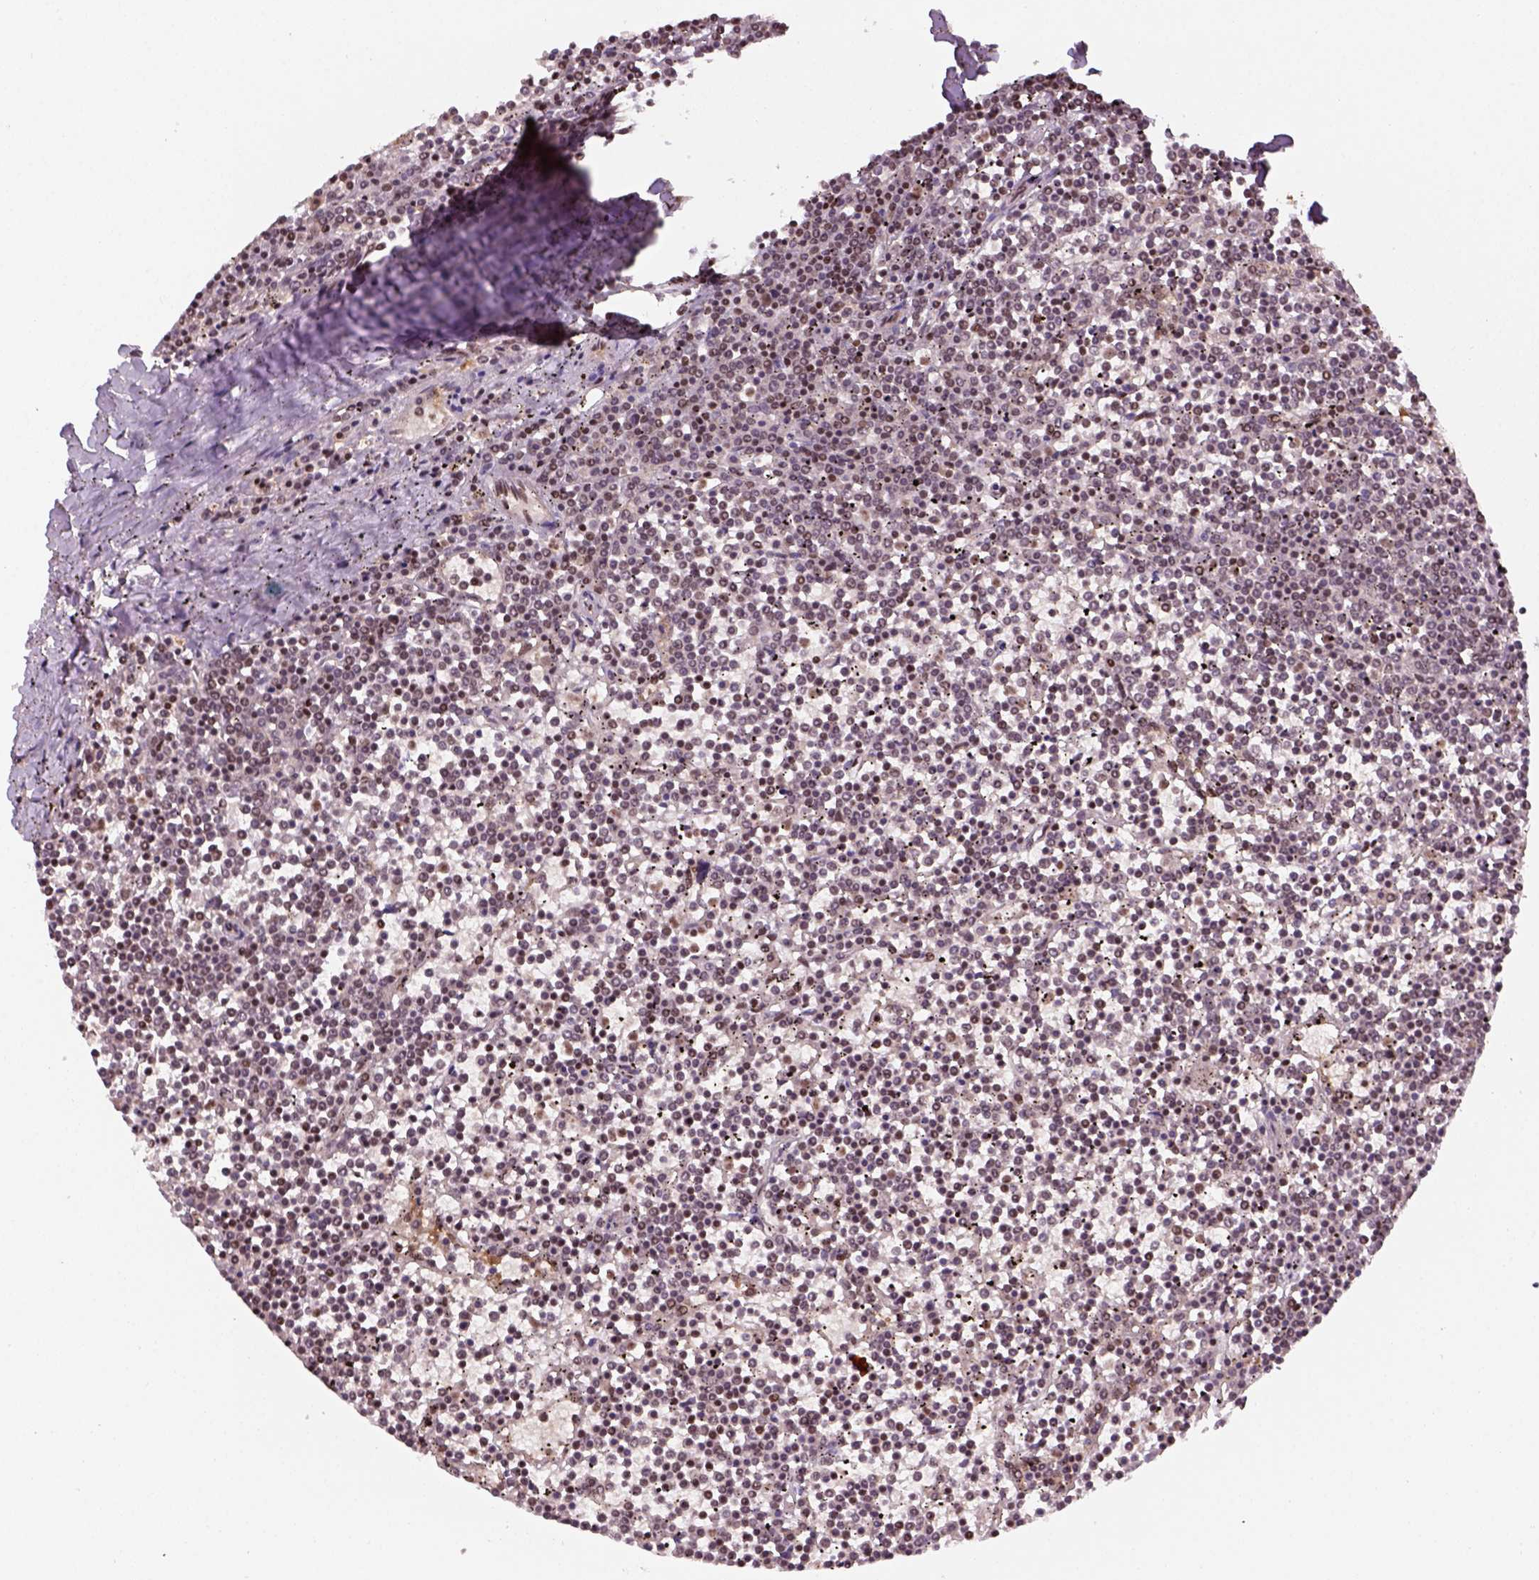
{"staining": {"intensity": "moderate", "quantity": ">75%", "location": "nuclear"}, "tissue": "lymphoma", "cell_type": "Tumor cells", "image_type": "cancer", "snomed": [{"axis": "morphology", "description": "Malignant lymphoma, non-Hodgkin's type, Low grade"}, {"axis": "topography", "description": "Spleen"}], "caption": "Immunohistochemical staining of human lymphoma displays medium levels of moderate nuclear positivity in approximately >75% of tumor cells. (brown staining indicates protein expression, while blue staining denotes nuclei).", "gene": "GOT1", "patient": {"sex": "female", "age": 19}}